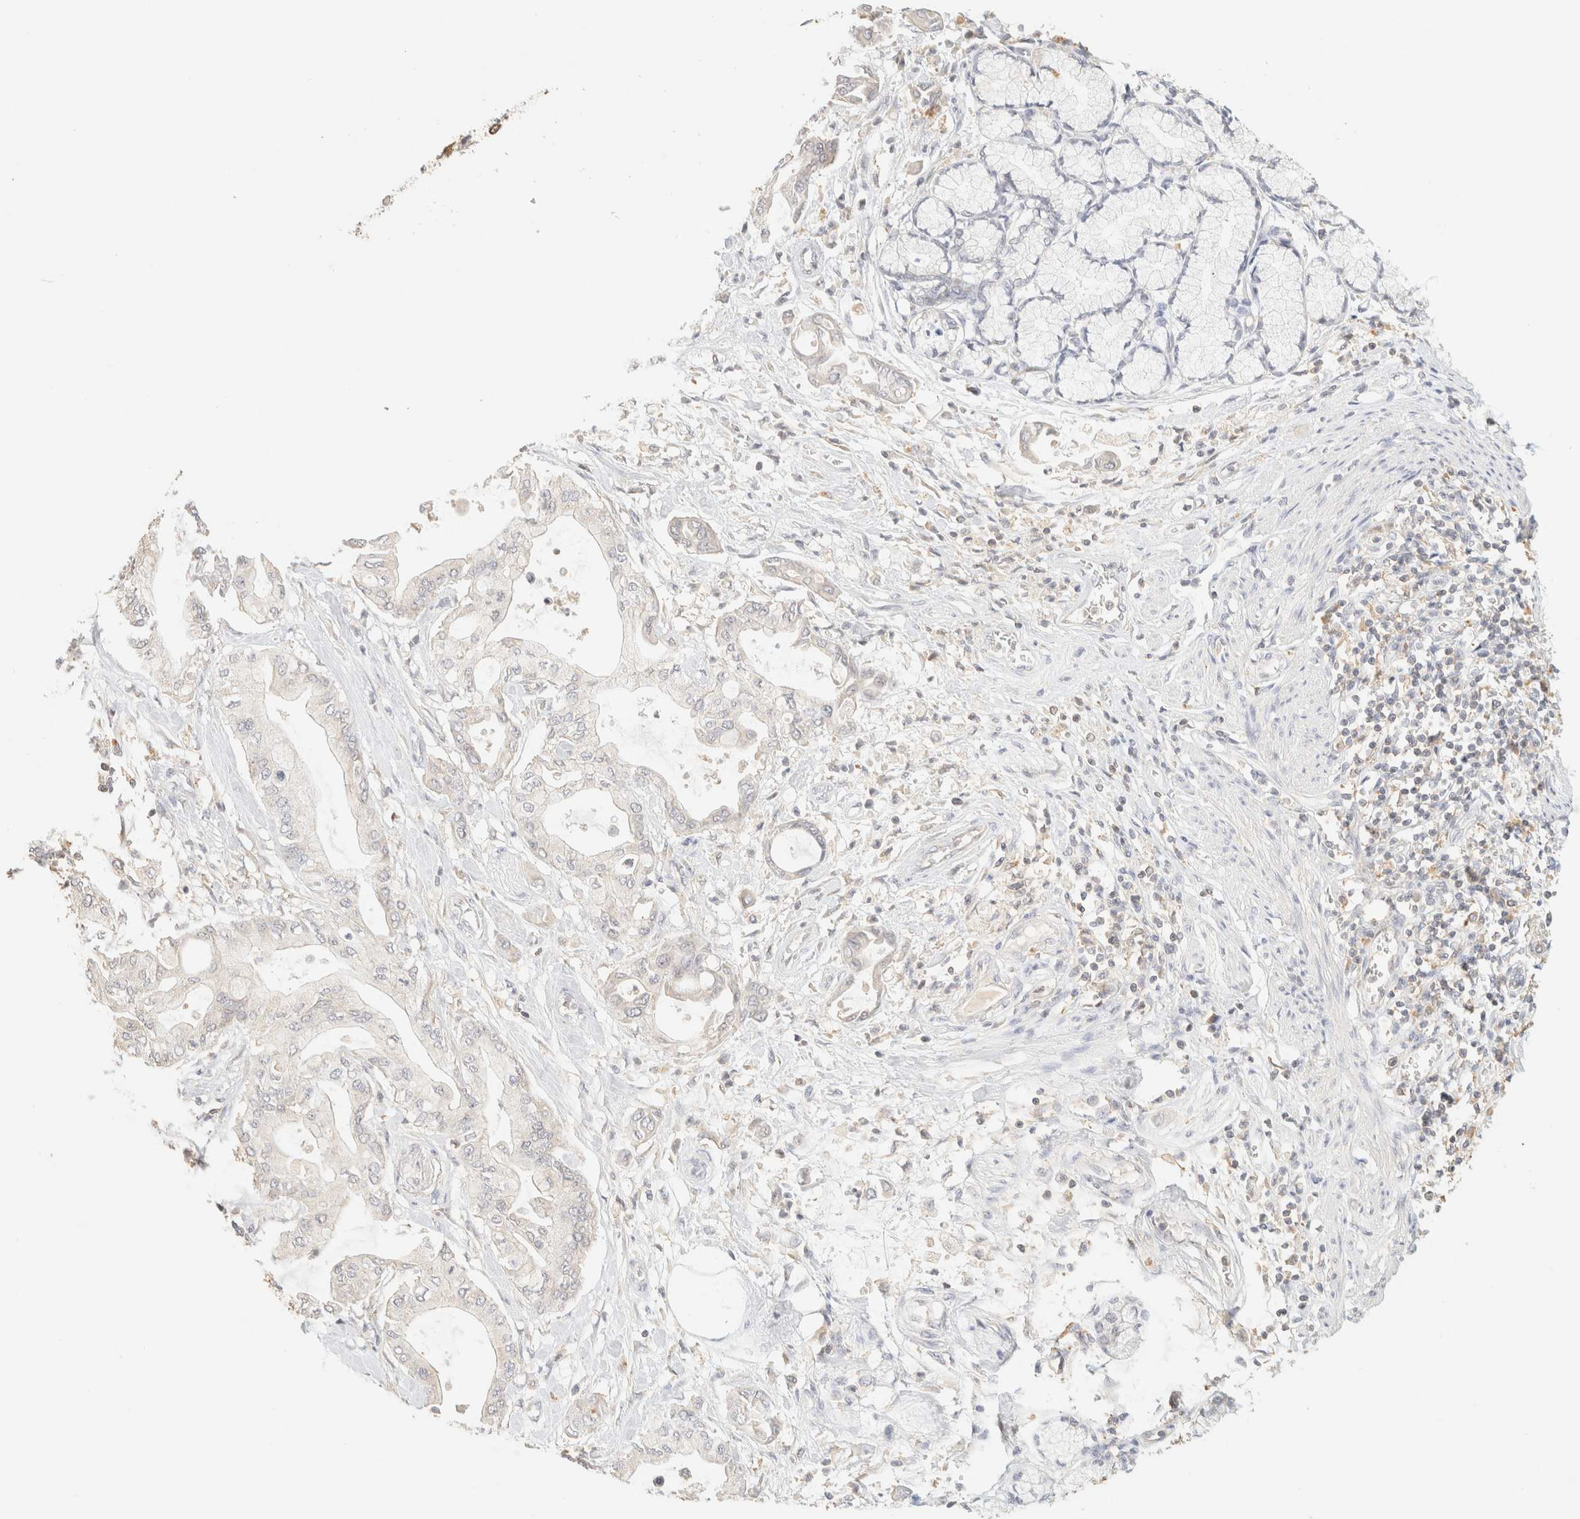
{"staining": {"intensity": "negative", "quantity": "none", "location": "none"}, "tissue": "pancreatic cancer", "cell_type": "Tumor cells", "image_type": "cancer", "snomed": [{"axis": "morphology", "description": "Adenocarcinoma, NOS"}, {"axis": "morphology", "description": "Adenocarcinoma, metastatic, NOS"}, {"axis": "topography", "description": "Lymph node"}, {"axis": "topography", "description": "Pancreas"}, {"axis": "topography", "description": "Duodenum"}], "caption": "Immunohistochemistry (IHC) micrograph of pancreatic cancer stained for a protein (brown), which reveals no expression in tumor cells.", "gene": "TIMD4", "patient": {"sex": "female", "age": 64}}